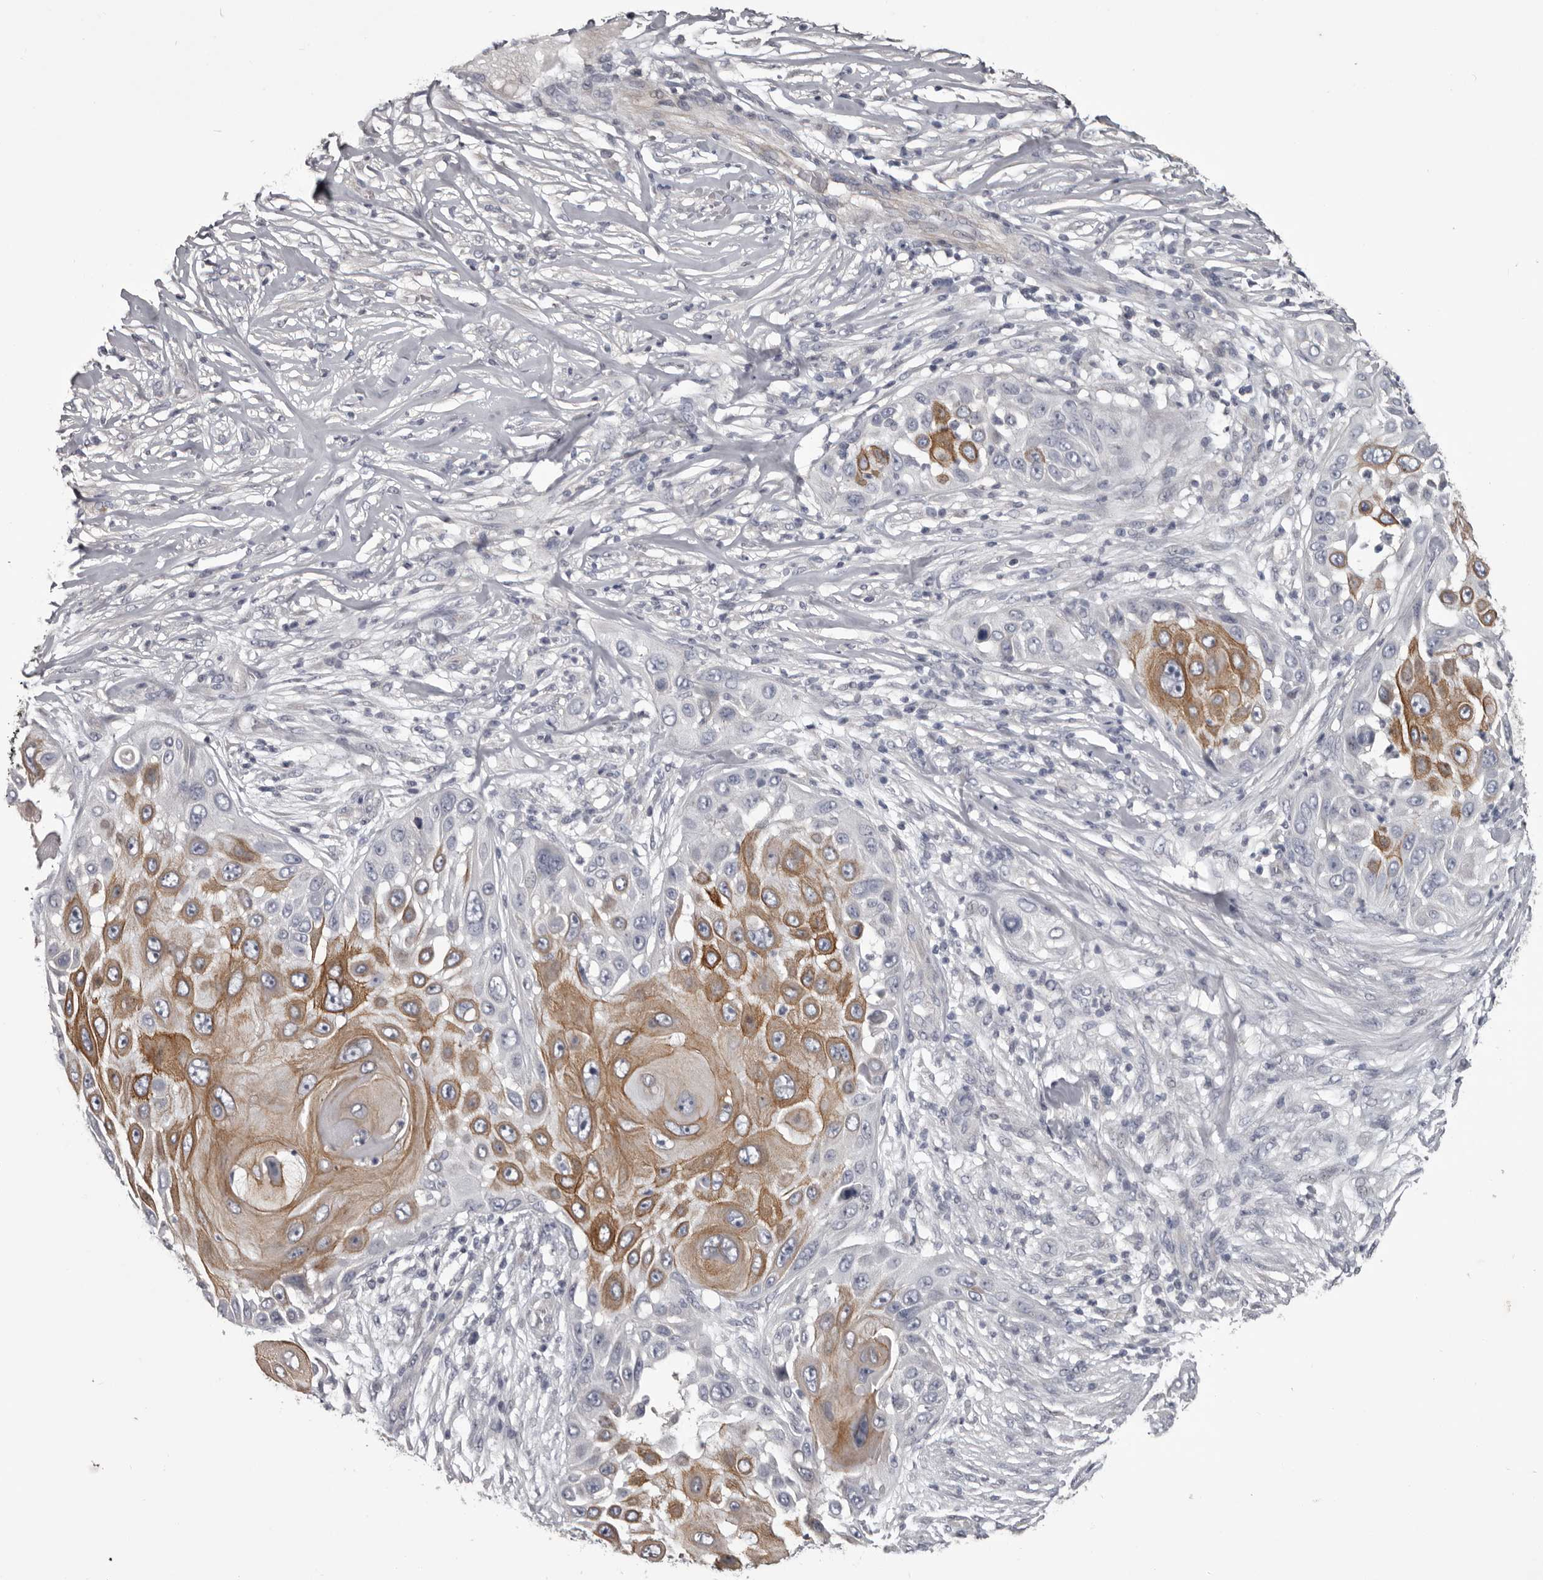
{"staining": {"intensity": "moderate", "quantity": "25%-75%", "location": "cytoplasmic/membranous"}, "tissue": "skin cancer", "cell_type": "Tumor cells", "image_type": "cancer", "snomed": [{"axis": "morphology", "description": "Squamous cell carcinoma, NOS"}, {"axis": "topography", "description": "Skin"}], "caption": "This micrograph exhibits squamous cell carcinoma (skin) stained with immunohistochemistry (IHC) to label a protein in brown. The cytoplasmic/membranous of tumor cells show moderate positivity for the protein. Nuclei are counter-stained blue.", "gene": "LPAR6", "patient": {"sex": "female", "age": 44}}